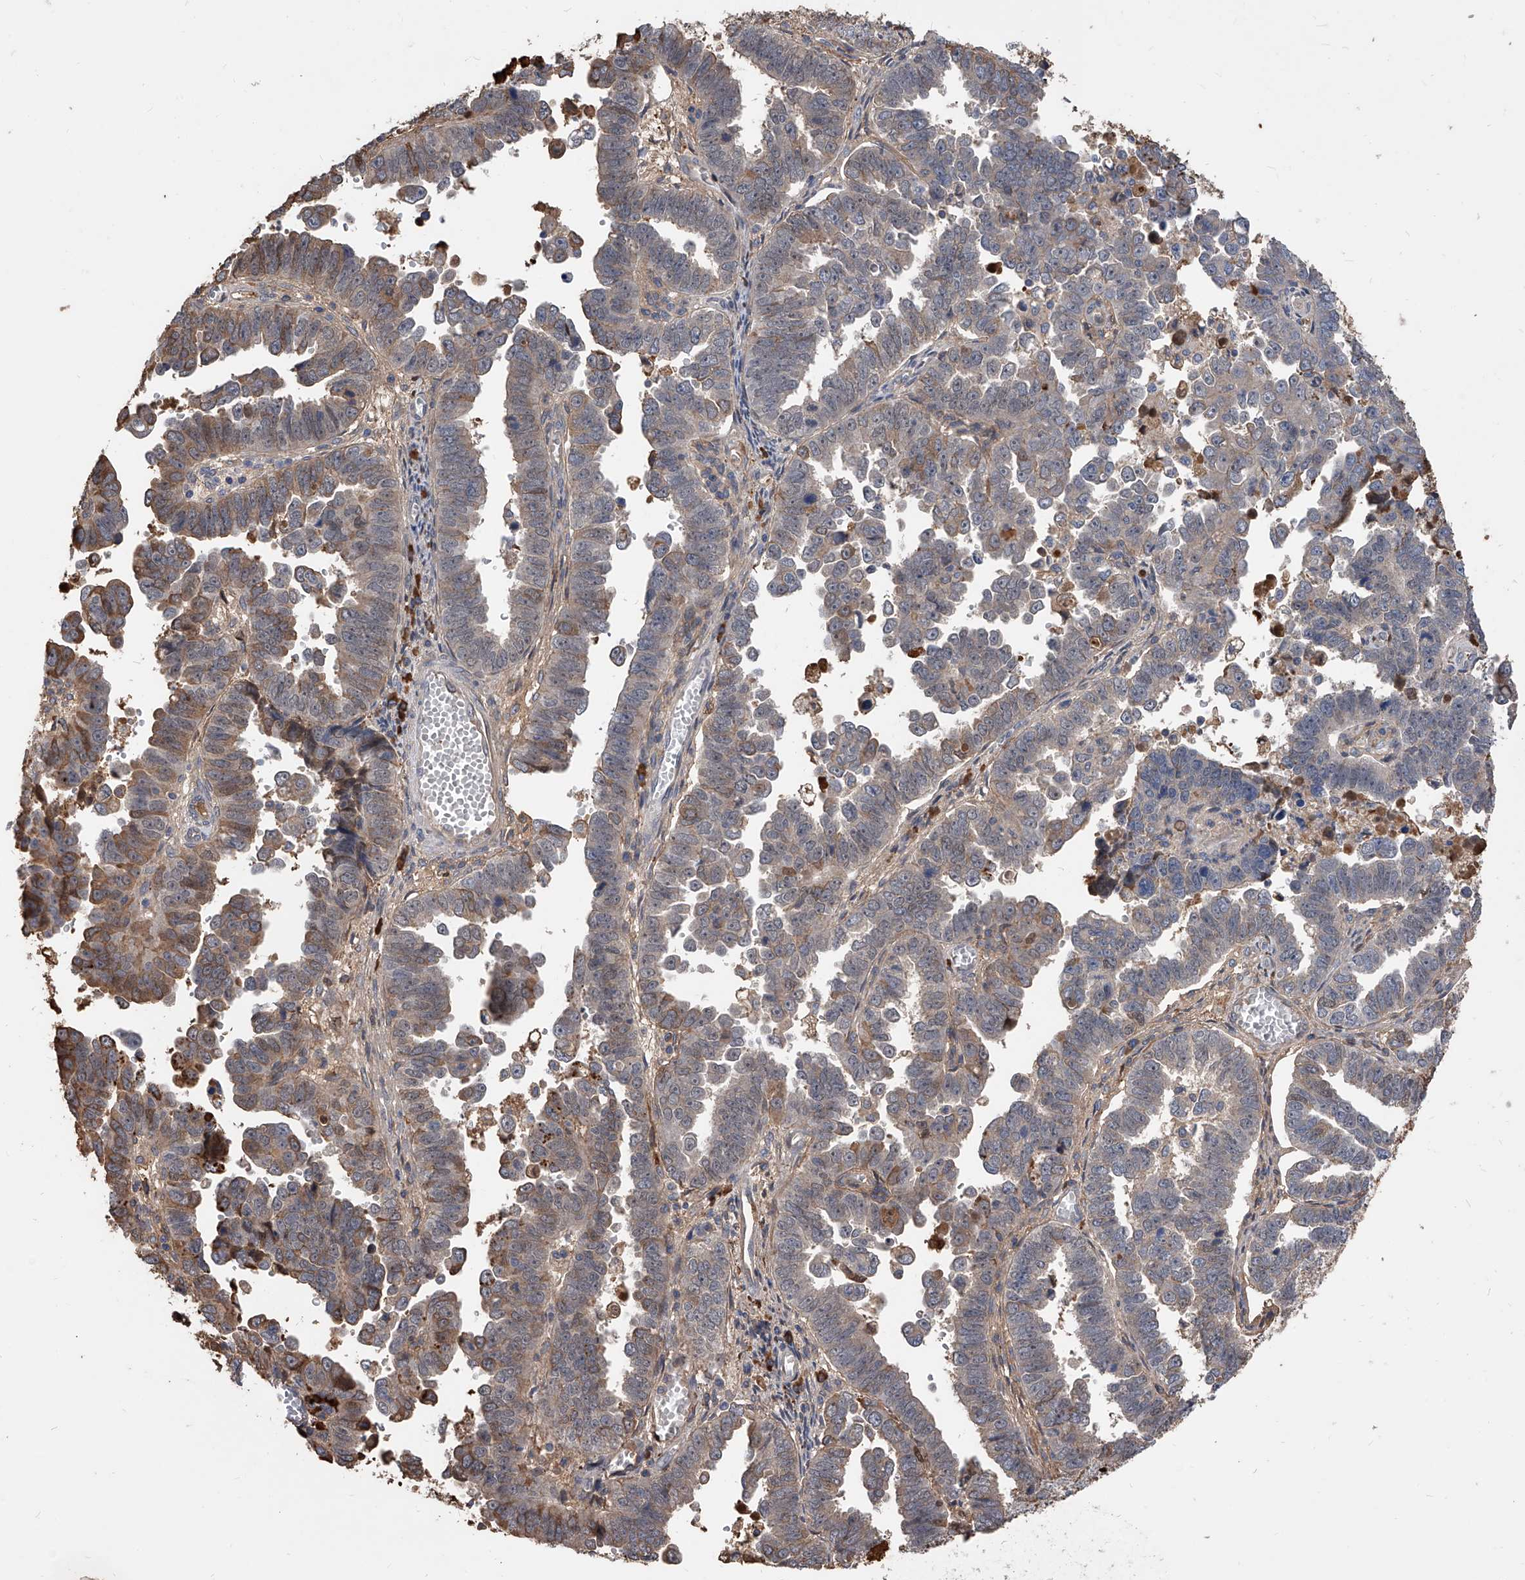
{"staining": {"intensity": "moderate", "quantity": "<25%", "location": "cytoplasmic/membranous"}, "tissue": "endometrial cancer", "cell_type": "Tumor cells", "image_type": "cancer", "snomed": [{"axis": "morphology", "description": "Adenocarcinoma, NOS"}, {"axis": "topography", "description": "Endometrium"}], "caption": "Endometrial cancer (adenocarcinoma) stained with immunohistochemistry exhibits moderate cytoplasmic/membranous staining in approximately <25% of tumor cells.", "gene": "ZNF25", "patient": {"sex": "female", "age": 75}}